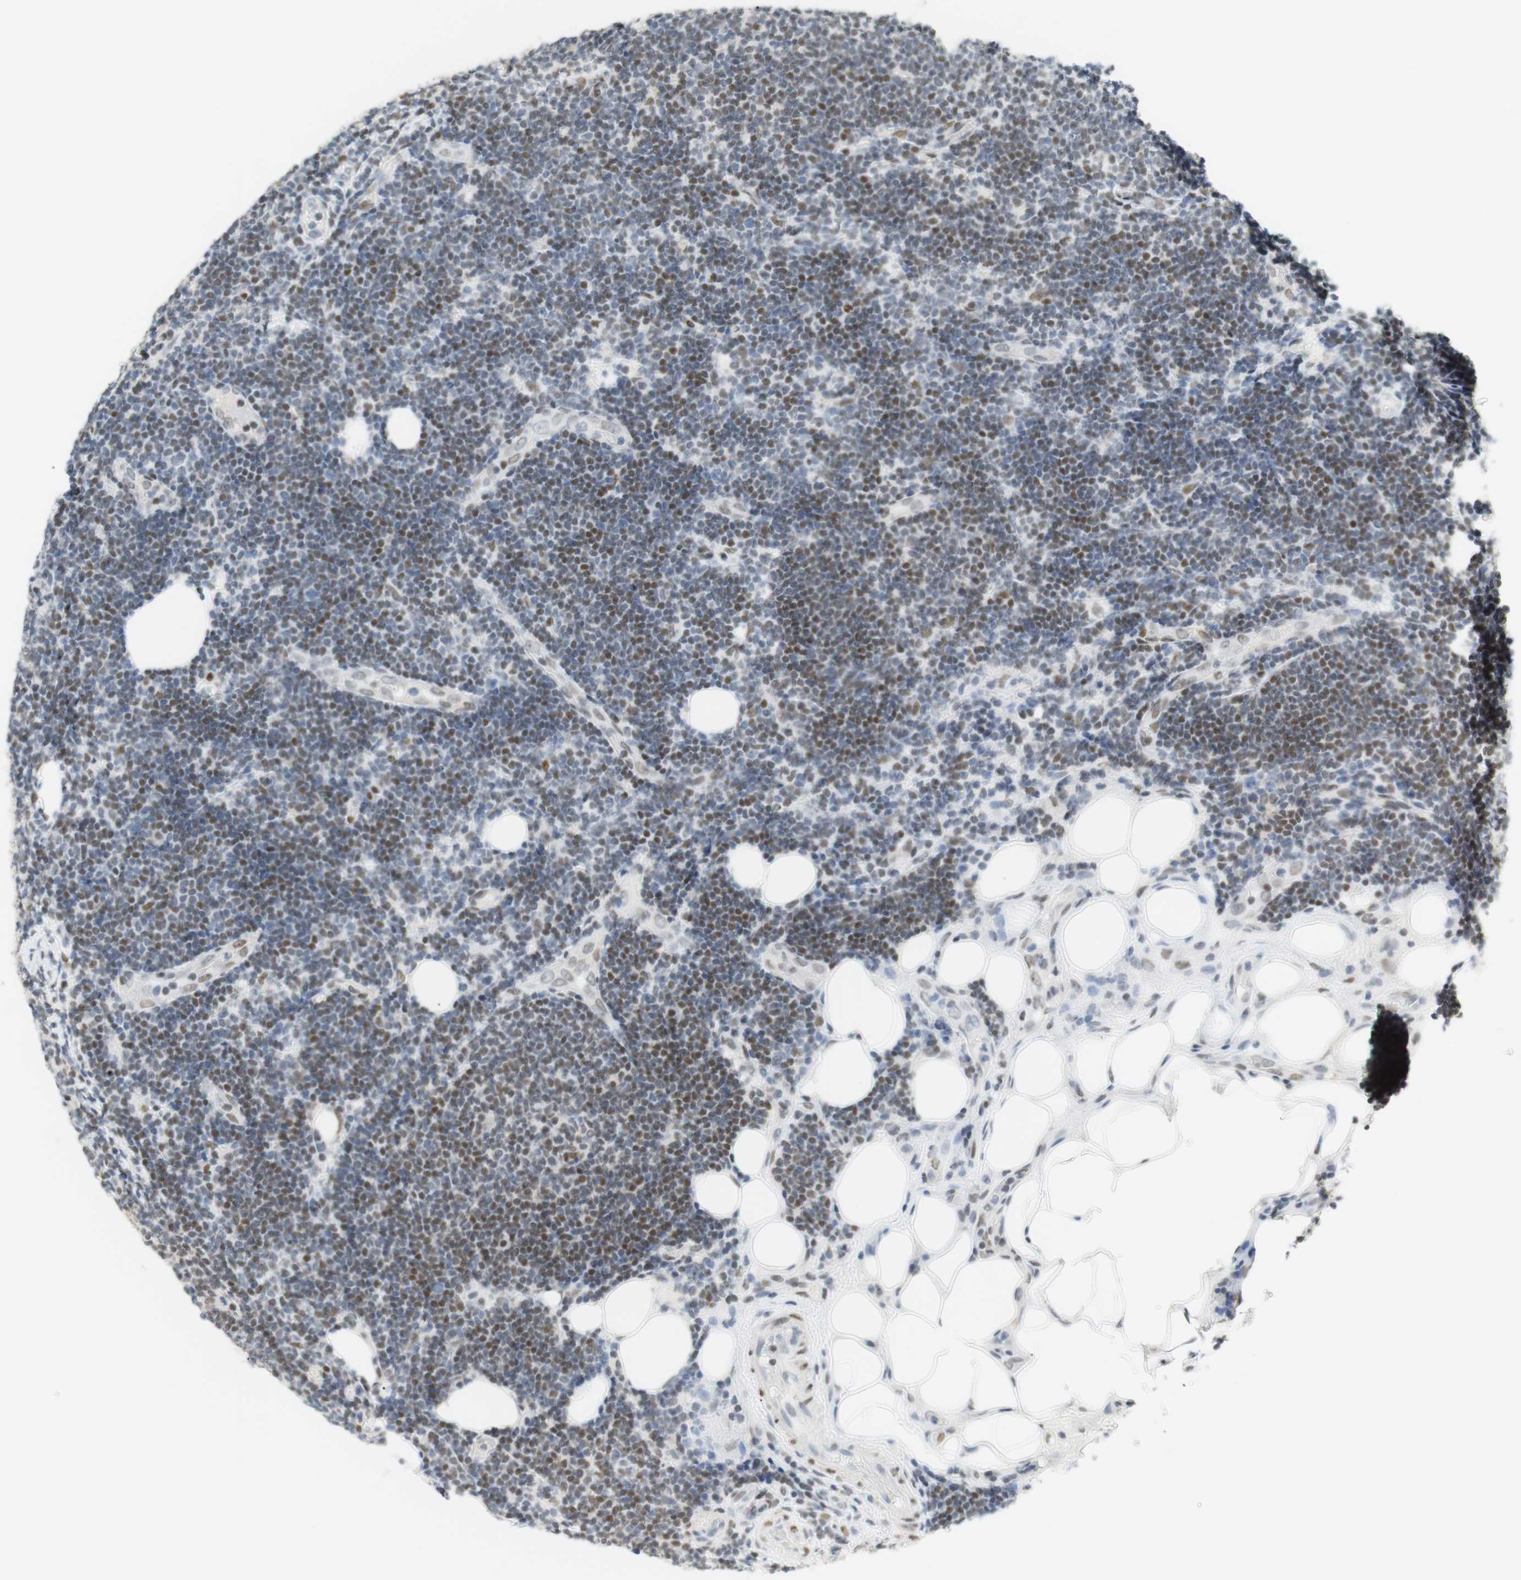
{"staining": {"intensity": "moderate", "quantity": "25%-75%", "location": "nuclear"}, "tissue": "lymphoma", "cell_type": "Tumor cells", "image_type": "cancer", "snomed": [{"axis": "morphology", "description": "Malignant lymphoma, non-Hodgkin's type, Low grade"}, {"axis": "topography", "description": "Lymph node"}], "caption": "Lymphoma stained for a protein (brown) exhibits moderate nuclear positive expression in approximately 25%-75% of tumor cells.", "gene": "BMI1", "patient": {"sex": "male", "age": 83}}